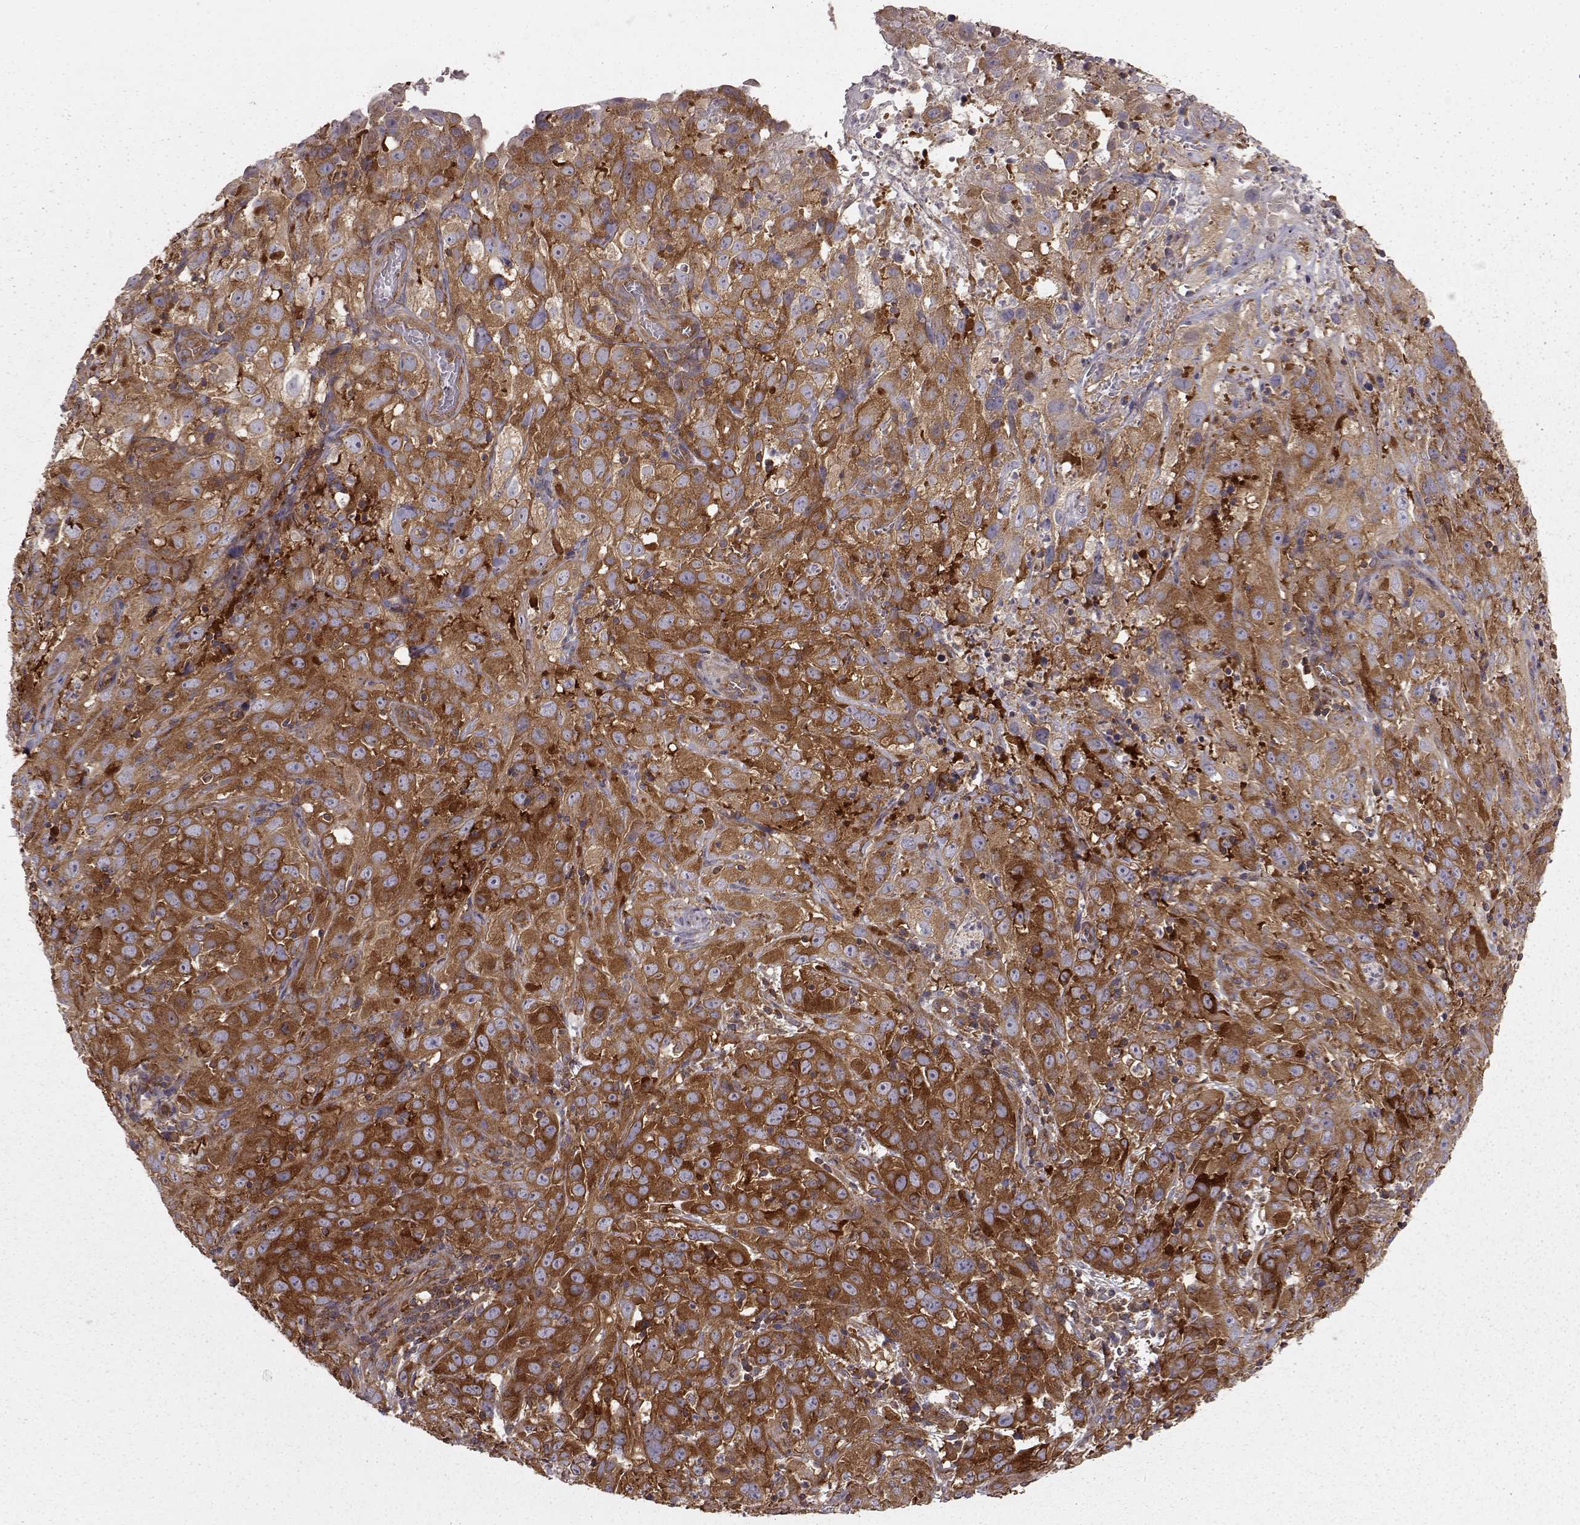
{"staining": {"intensity": "strong", "quantity": "25%-75%", "location": "cytoplasmic/membranous"}, "tissue": "cervical cancer", "cell_type": "Tumor cells", "image_type": "cancer", "snomed": [{"axis": "morphology", "description": "Squamous cell carcinoma, NOS"}, {"axis": "topography", "description": "Cervix"}], "caption": "Tumor cells exhibit high levels of strong cytoplasmic/membranous staining in approximately 25%-75% of cells in human cervical cancer (squamous cell carcinoma).", "gene": "RABGAP1", "patient": {"sex": "female", "age": 32}}